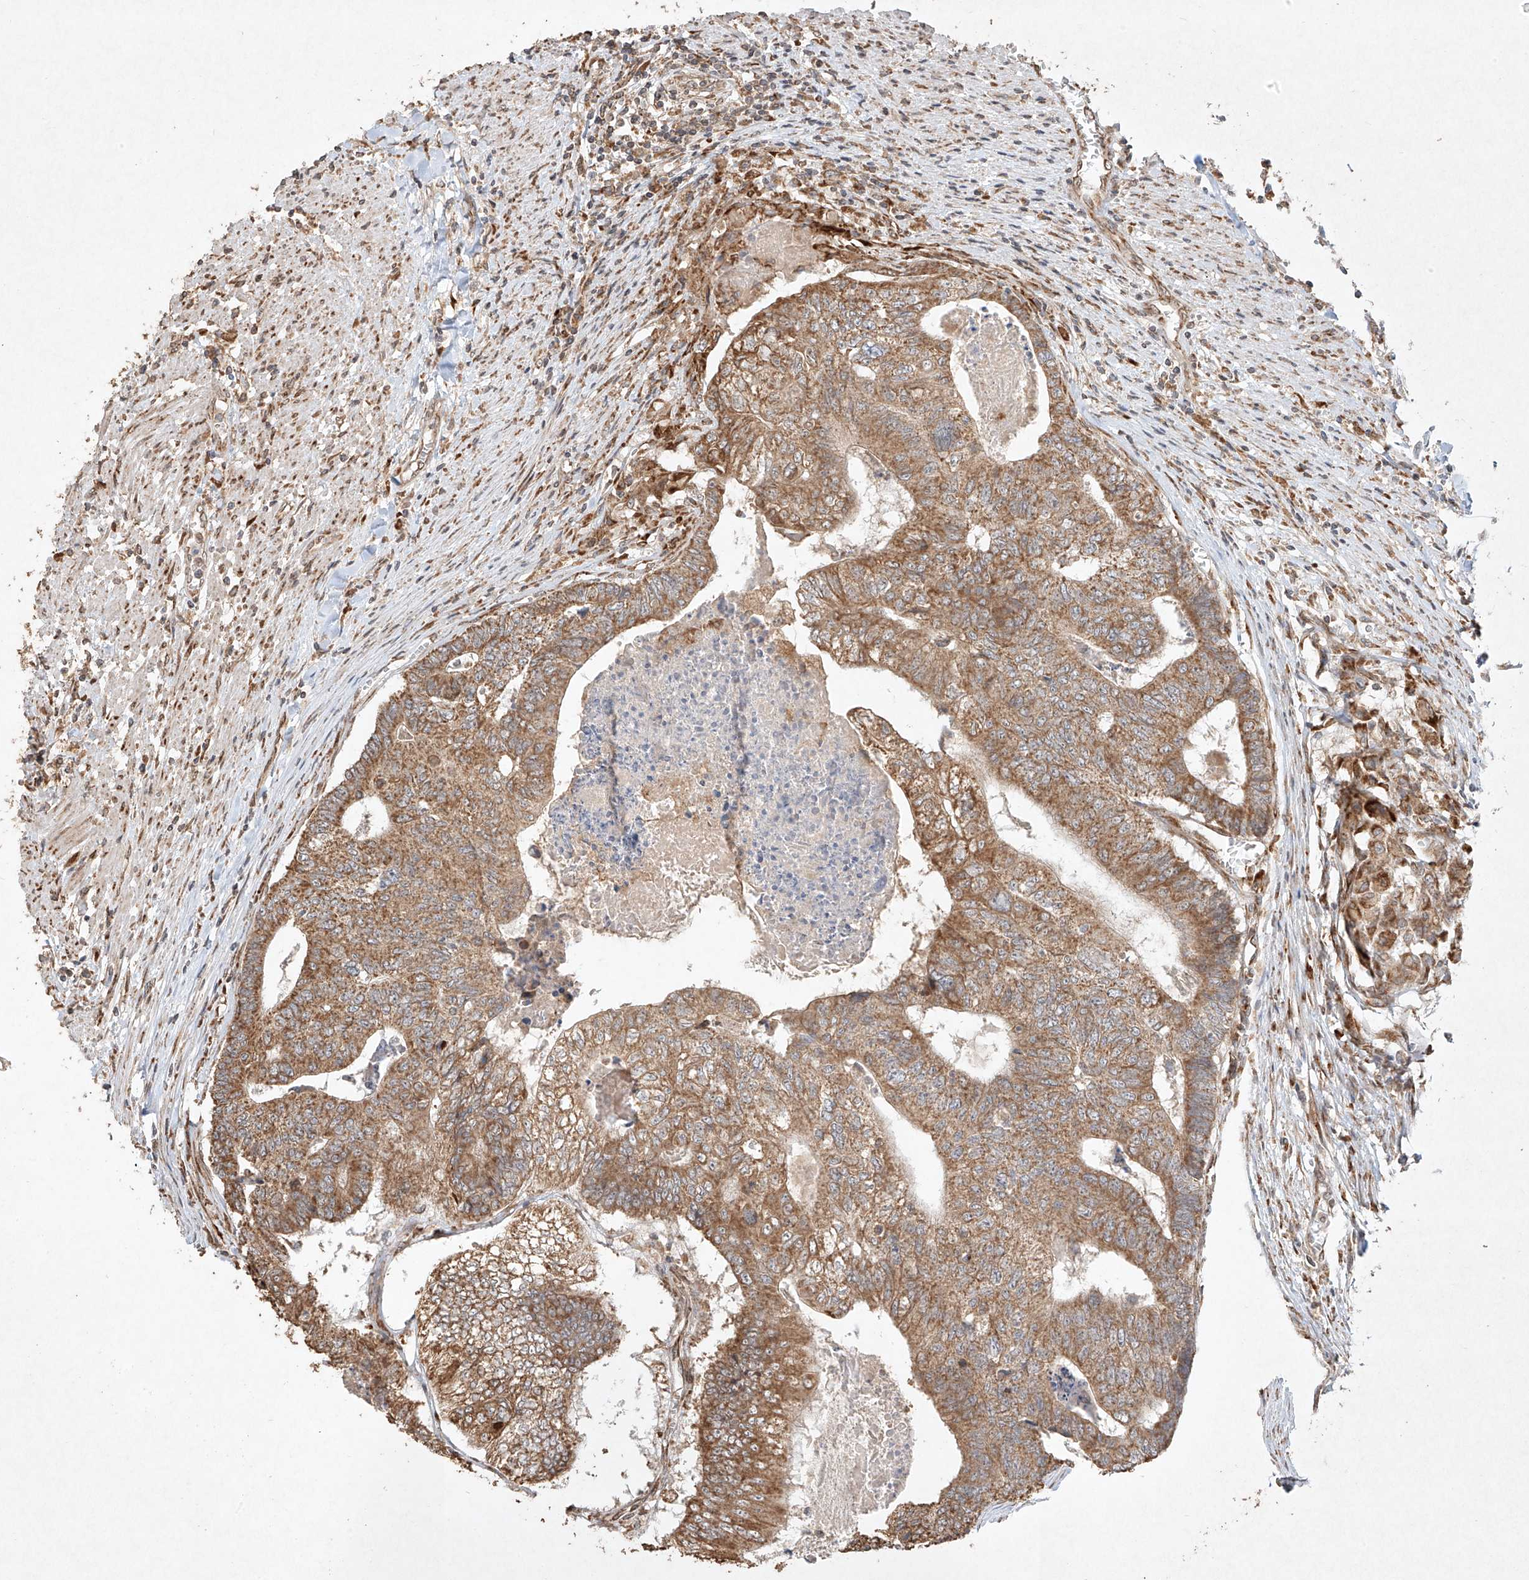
{"staining": {"intensity": "moderate", "quantity": ">75%", "location": "cytoplasmic/membranous"}, "tissue": "colorectal cancer", "cell_type": "Tumor cells", "image_type": "cancer", "snomed": [{"axis": "morphology", "description": "Adenocarcinoma, NOS"}, {"axis": "topography", "description": "Colon"}], "caption": "Human adenocarcinoma (colorectal) stained with a brown dye exhibits moderate cytoplasmic/membranous positive expression in about >75% of tumor cells.", "gene": "SEMA3B", "patient": {"sex": "female", "age": 67}}